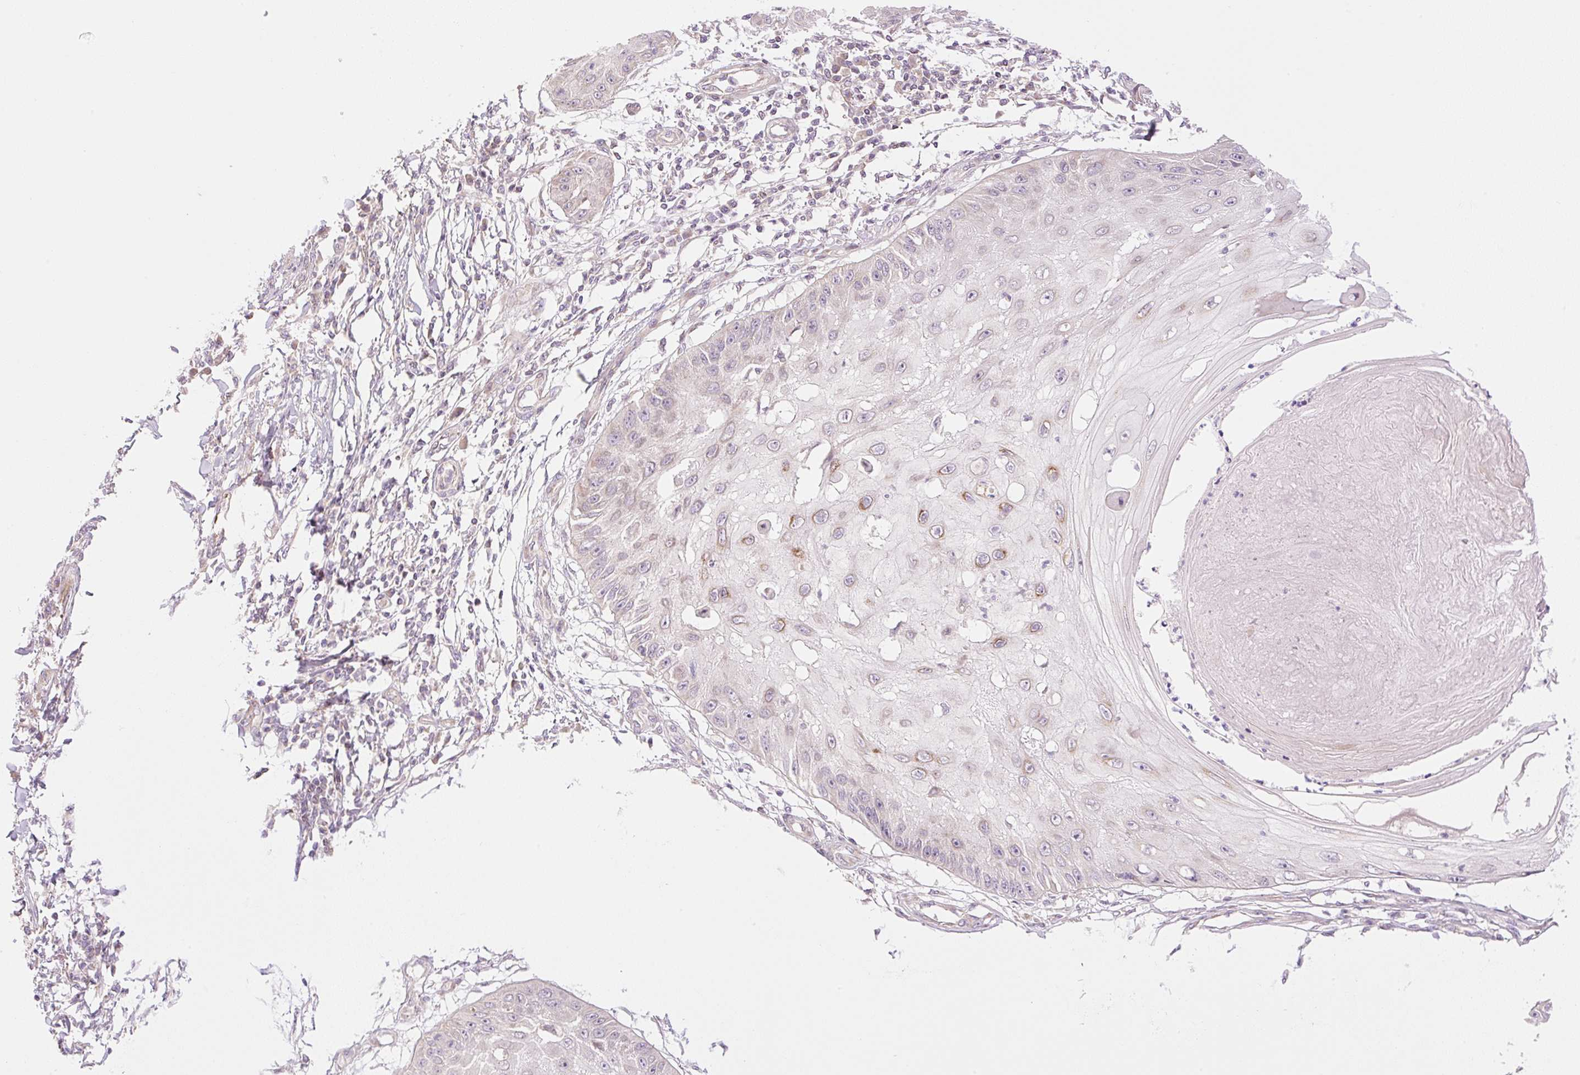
{"staining": {"intensity": "moderate", "quantity": "<25%", "location": "cytoplasmic/membranous"}, "tissue": "skin cancer", "cell_type": "Tumor cells", "image_type": "cancer", "snomed": [{"axis": "morphology", "description": "Squamous cell carcinoma, NOS"}, {"axis": "topography", "description": "Skin"}], "caption": "Tumor cells display low levels of moderate cytoplasmic/membranous staining in approximately <25% of cells in skin cancer (squamous cell carcinoma).", "gene": "ZNF394", "patient": {"sex": "male", "age": 70}}